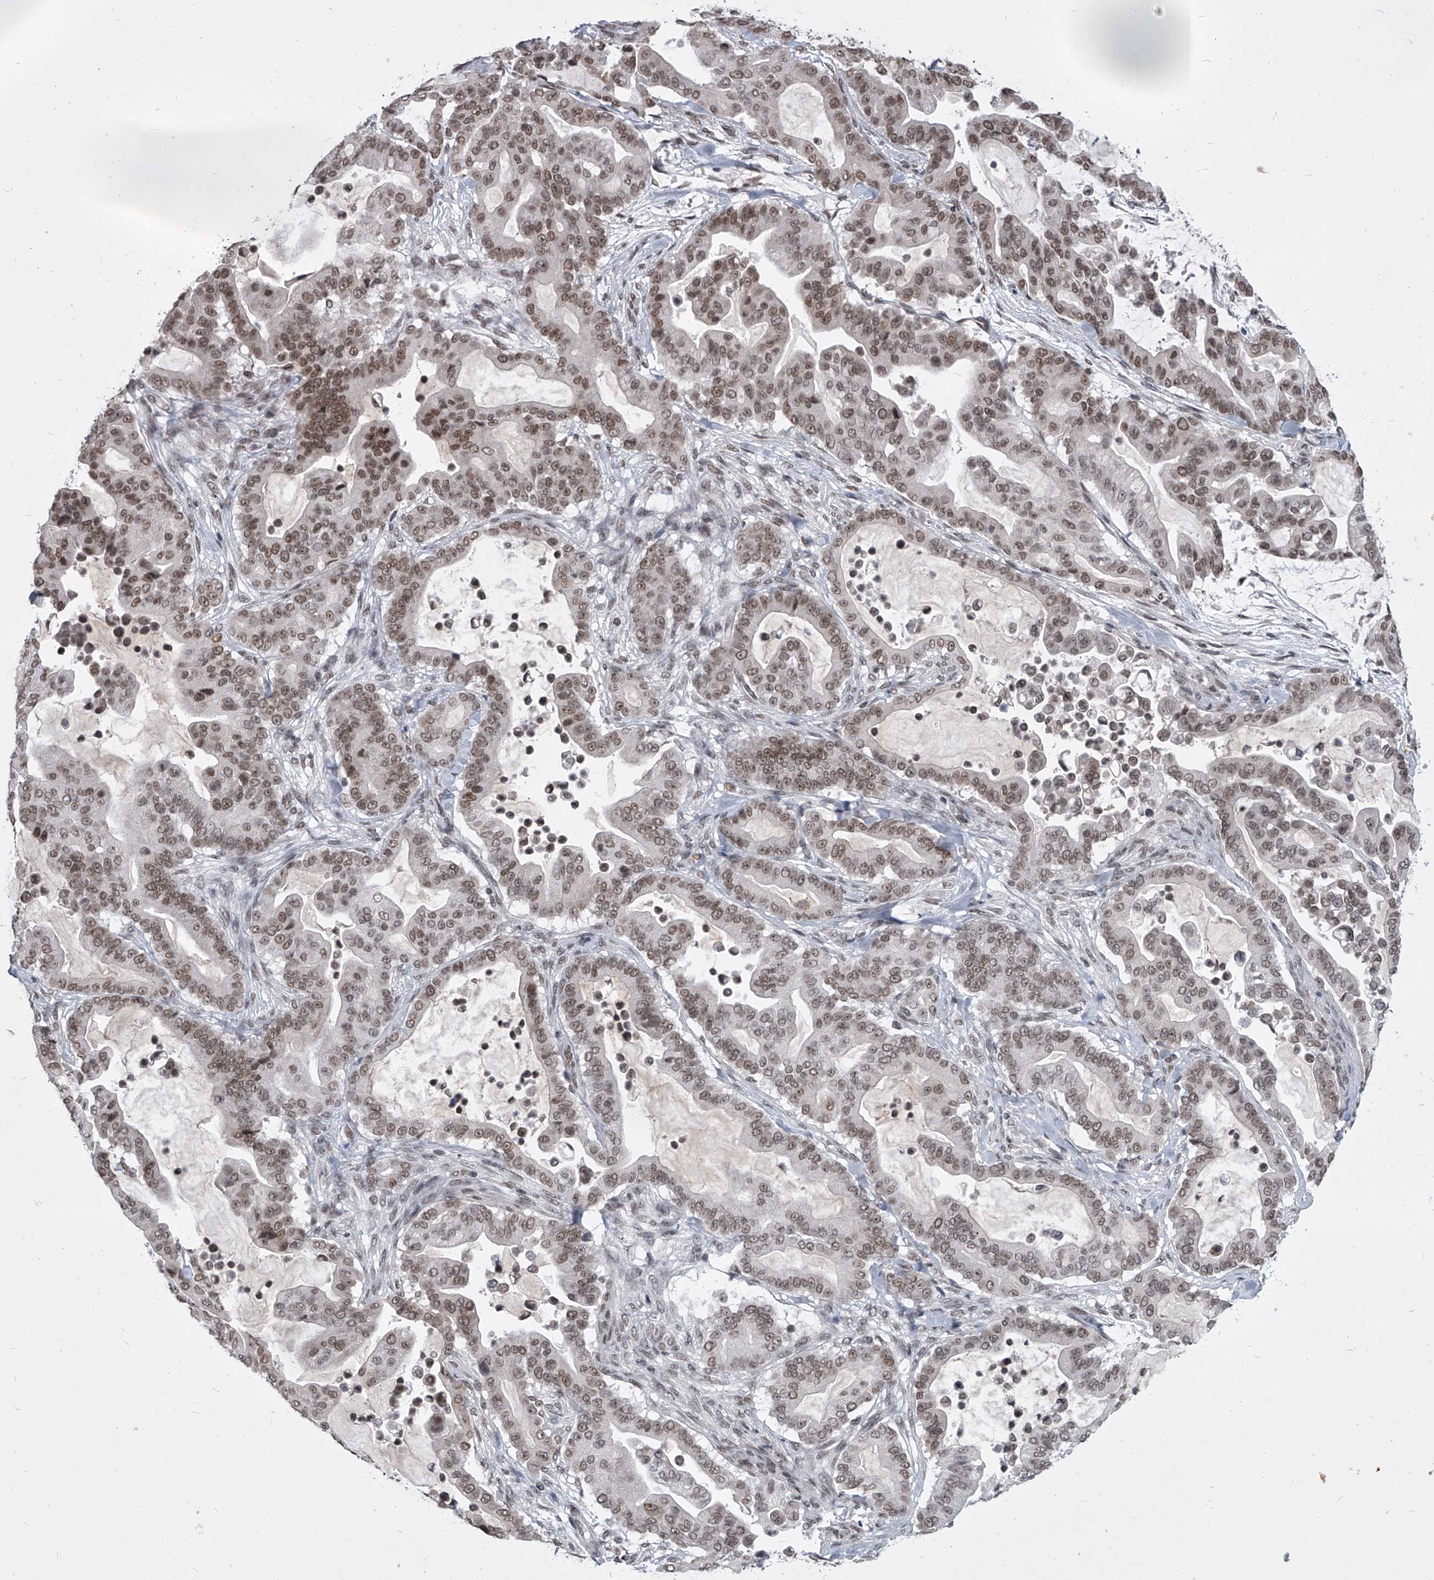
{"staining": {"intensity": "moderate", "quantity": ">75%", "location": "nuclear"}, "tissue": "pancreatic cancer", "cell_type": "Tumor cells", "image_type": "cancer", "snomed": [{"axis": "morphology", "description": "Adenocarcinoma, NOS"}, {"axis": "topography", "description": "Pancreas"}], "caption": "About >75% of tumor cells in human pancreatic cancer (adenocarcinoma) reveal moderate nuclear protein positivity as visualized by brown immunohistochemical staining.", "gene": "PPIL4", "patient": {"sex": "male", "age": 63}}